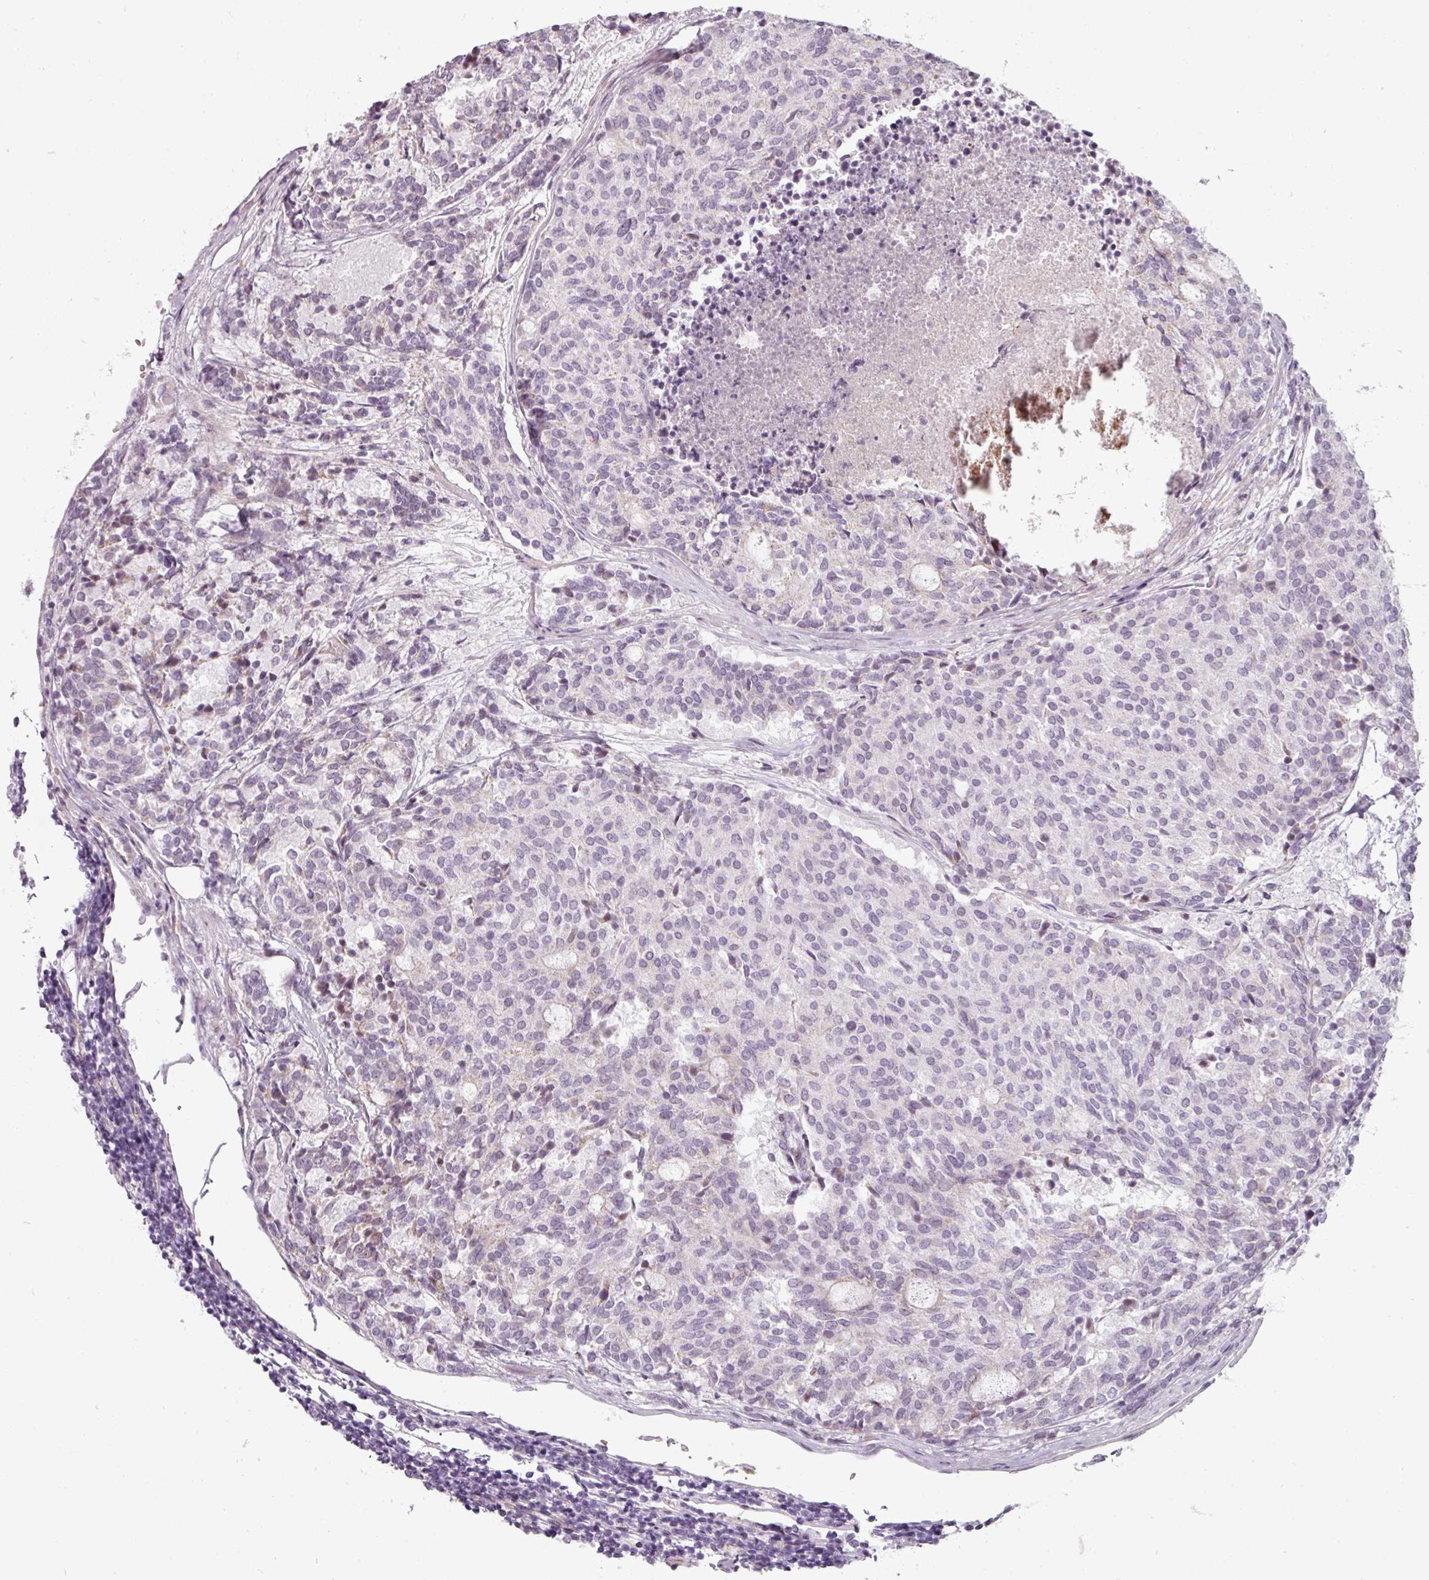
{"staining": {"intensity": "negative", "quantity": "none", "location": "none"}, "tissue": "carcinoid", "cell_type": "Tumor cells", "image_type": "cancer", "snomed": [{"axis": "morphology", "description": "Carcinoid, malignant, NOS"}, {"axis": "topography", "description": "Pancreas"}], "caption": "Immunohistochemical staining of malignant carcinoid demonstrates no significant staining in tumor cells. The staining was performed using DAB (3,3'-diaminobenzidine) to visualize the protein expression in brown, while the nuclei were stained in blue with hematoxylin (Magnification: 20x).", "gene": "CHRDL1", "patient": {"sex": "female", "age": 54}}